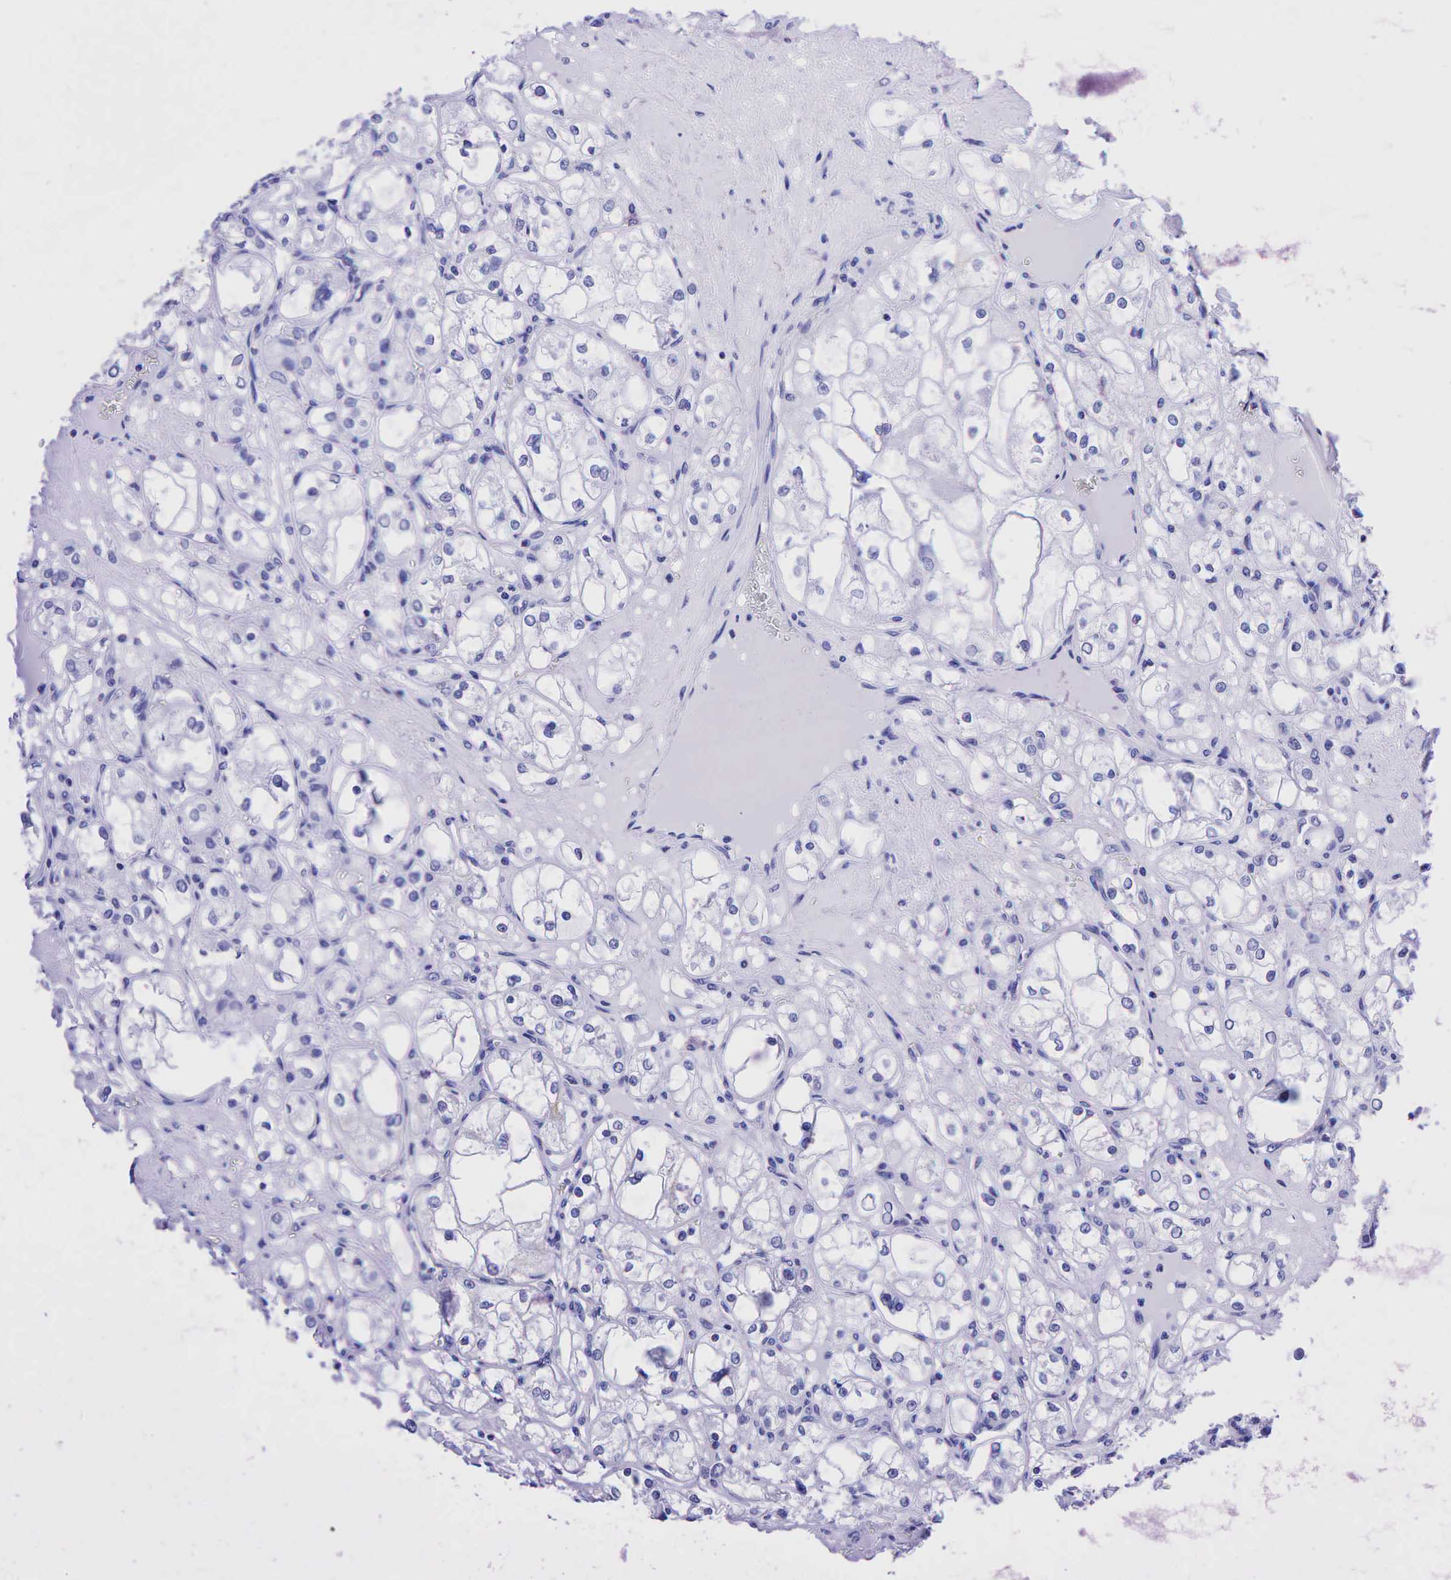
{"staining": {"intensity": "negative", "quantity": "none", "location": "none"}, "tissue": "renal cancer", "cell_type": "Tumor cells", "image_type": "cancer", "snomed": [{"axis": "morphology", "description": "Adenocarcinoma, NOS"}, {"axis": "topography", "description": "Kidney"}], "caption": "Renal cancer stained for a protein using immunohistochemistry (IHC) exhibits no expression tumor cells.", "gene": "KRT19", "patient": {"sex": "male", "age": 61}}